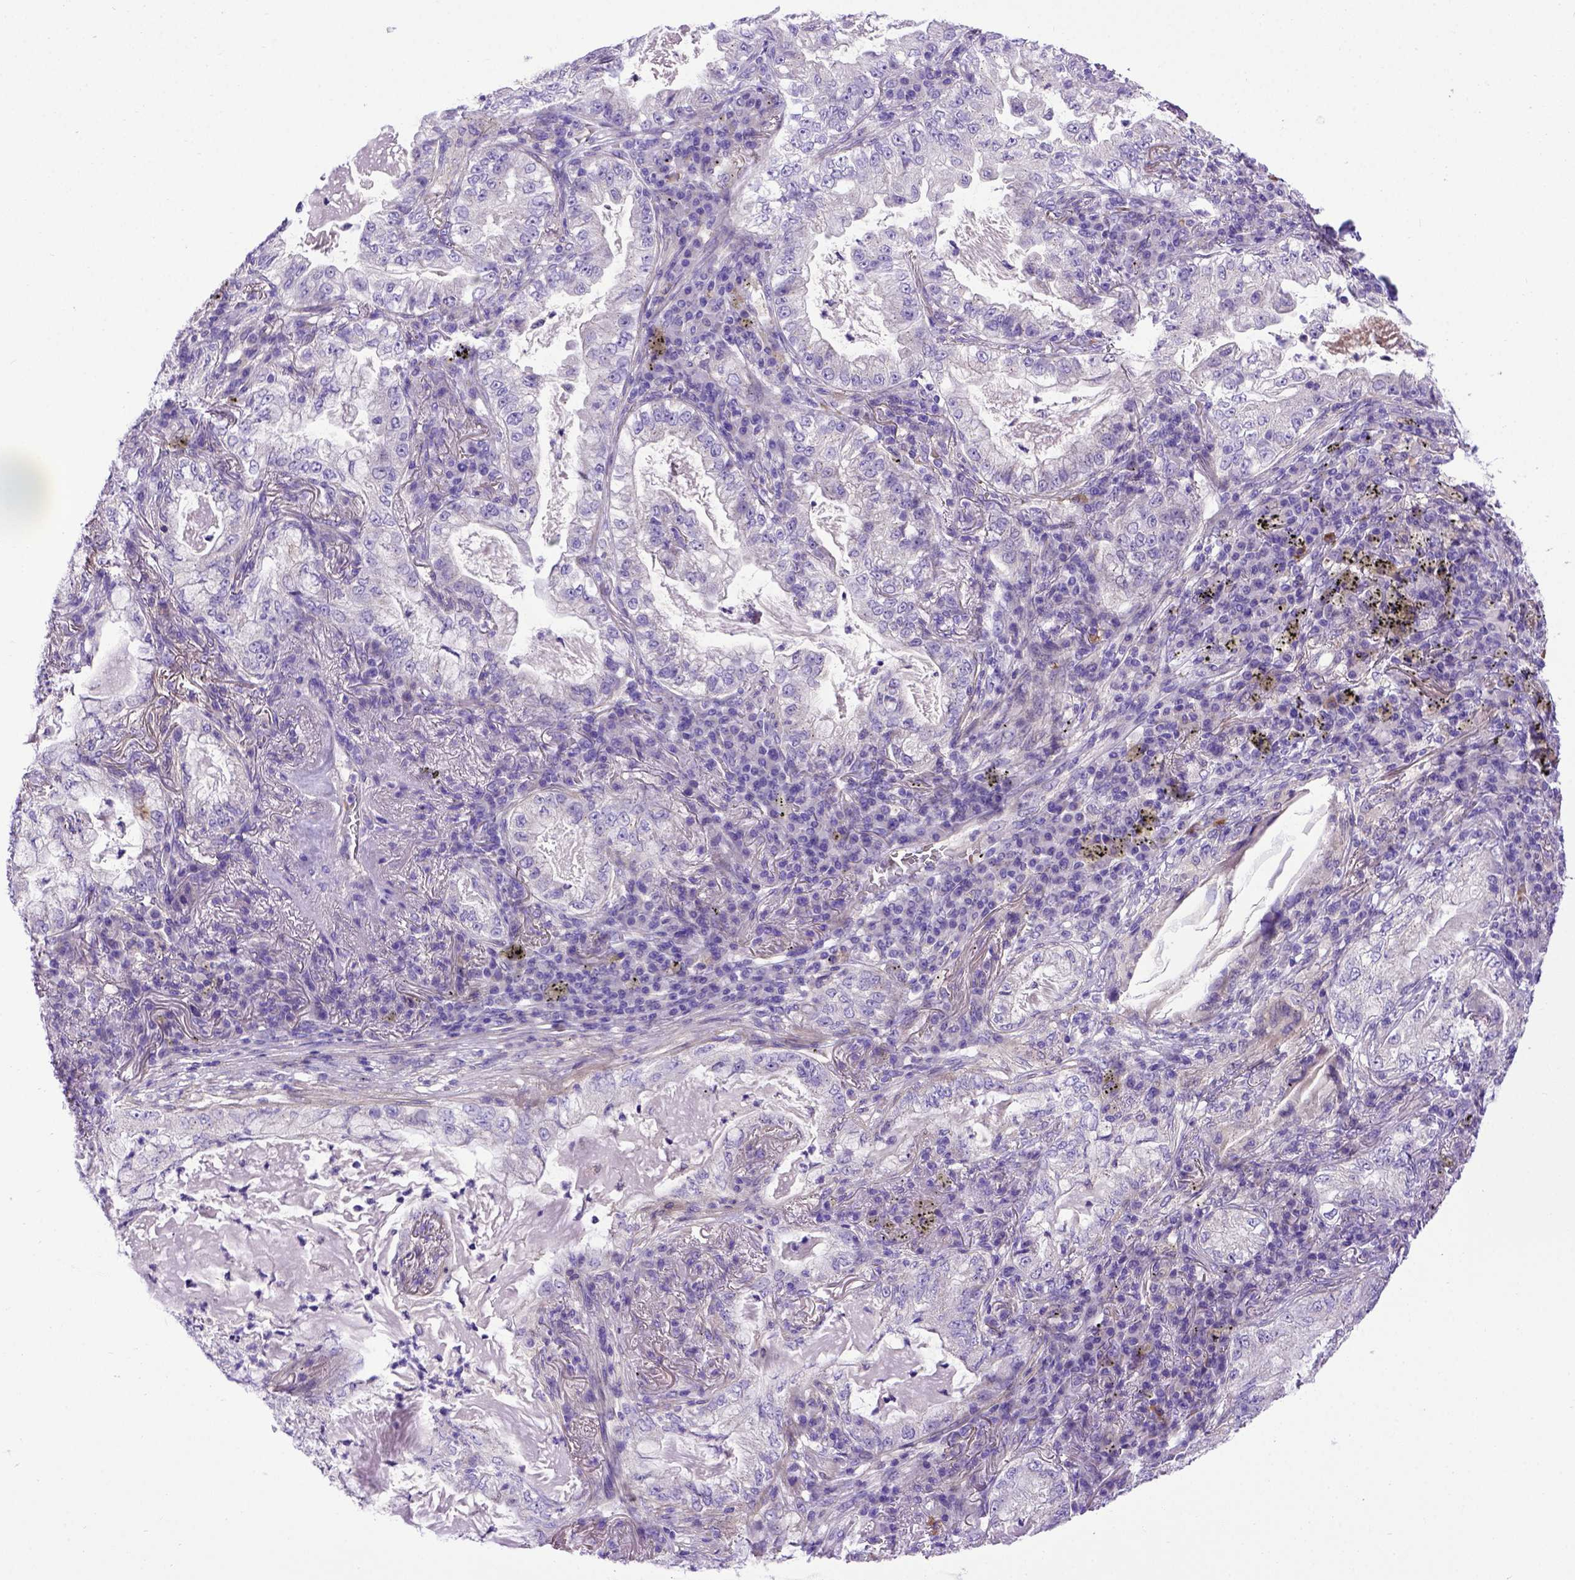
{"staining": {"intensity": "negative", "quantity": "none", "location": "none"}, "tissue": "lung cancer", "cell_type": "Tumor cells", "image_type": "cancer", "snomed": [{"axis": "morphology", "description": "Adenocarcinoma, NOS"}, {"axis": "topography", "description": "Lung"}], "caption": "A high-resolution micrograph shows IHC staining of adenocarcinoma (lung), which demonstrates no significant staining in tumor cells.", "gene": "ADAM12", "patient": {"sex": "female", "age": 73}}